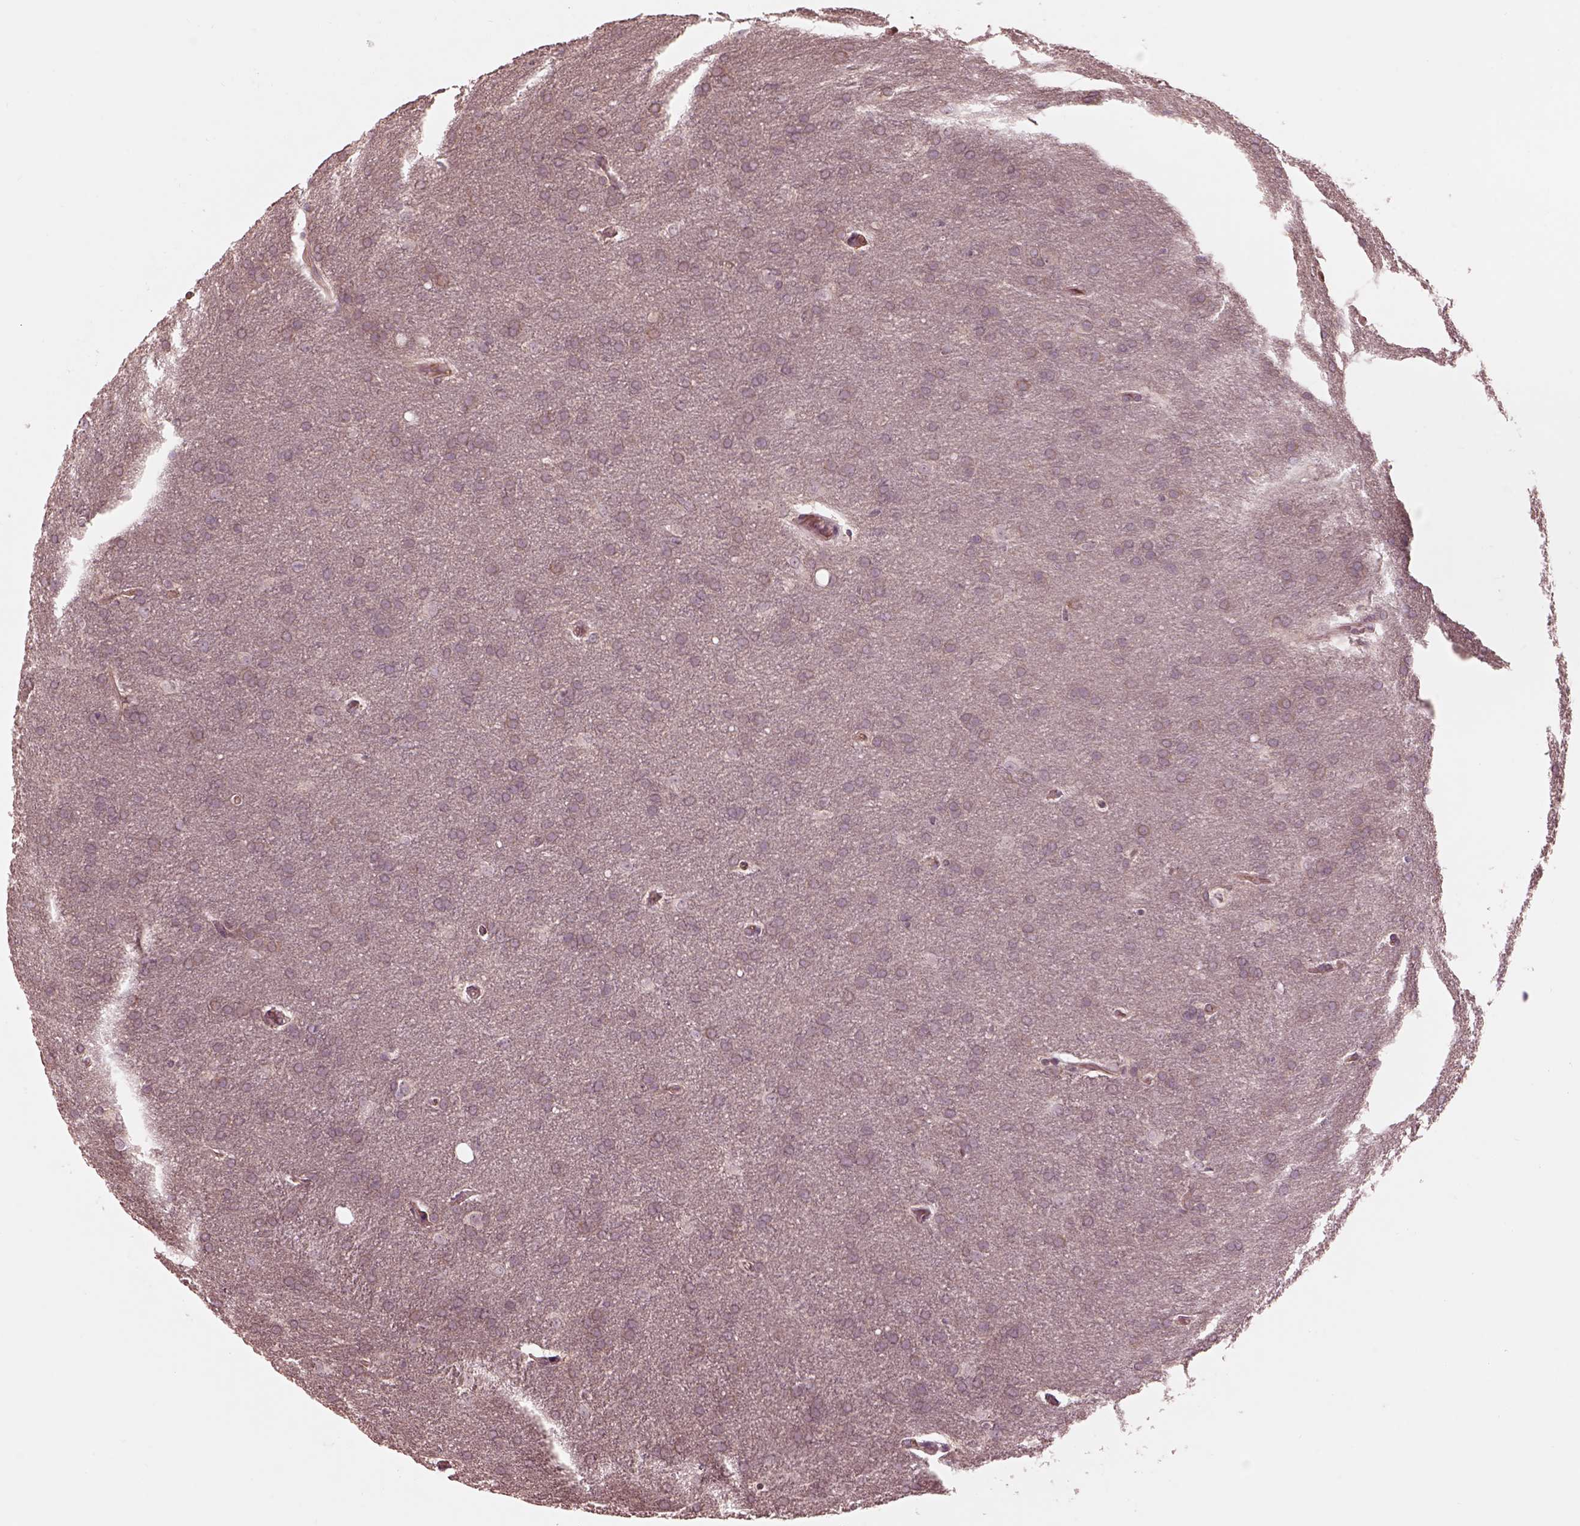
{"staining": {"intensity": "weak", "quantity": "25%-75%", "location": "cytoplasmic/membranous"}, "tissue": "glioma", "cell_type": "Tumor cells", "image_type": "cancer", "snomed": [{"axis": "morphology", "description": "Glioma, malignant, Low grade"}, {"axis": "topography", "description": "Brain"}], "caption": "Brown immunohistochemical staining in low-grade glioma (malignant) displays weak cytoplasmic/membranous positivity in approximately 25%-75% of tumor cells.", "gene": "TF", "patient": {"sex": "female", "age": 32}}